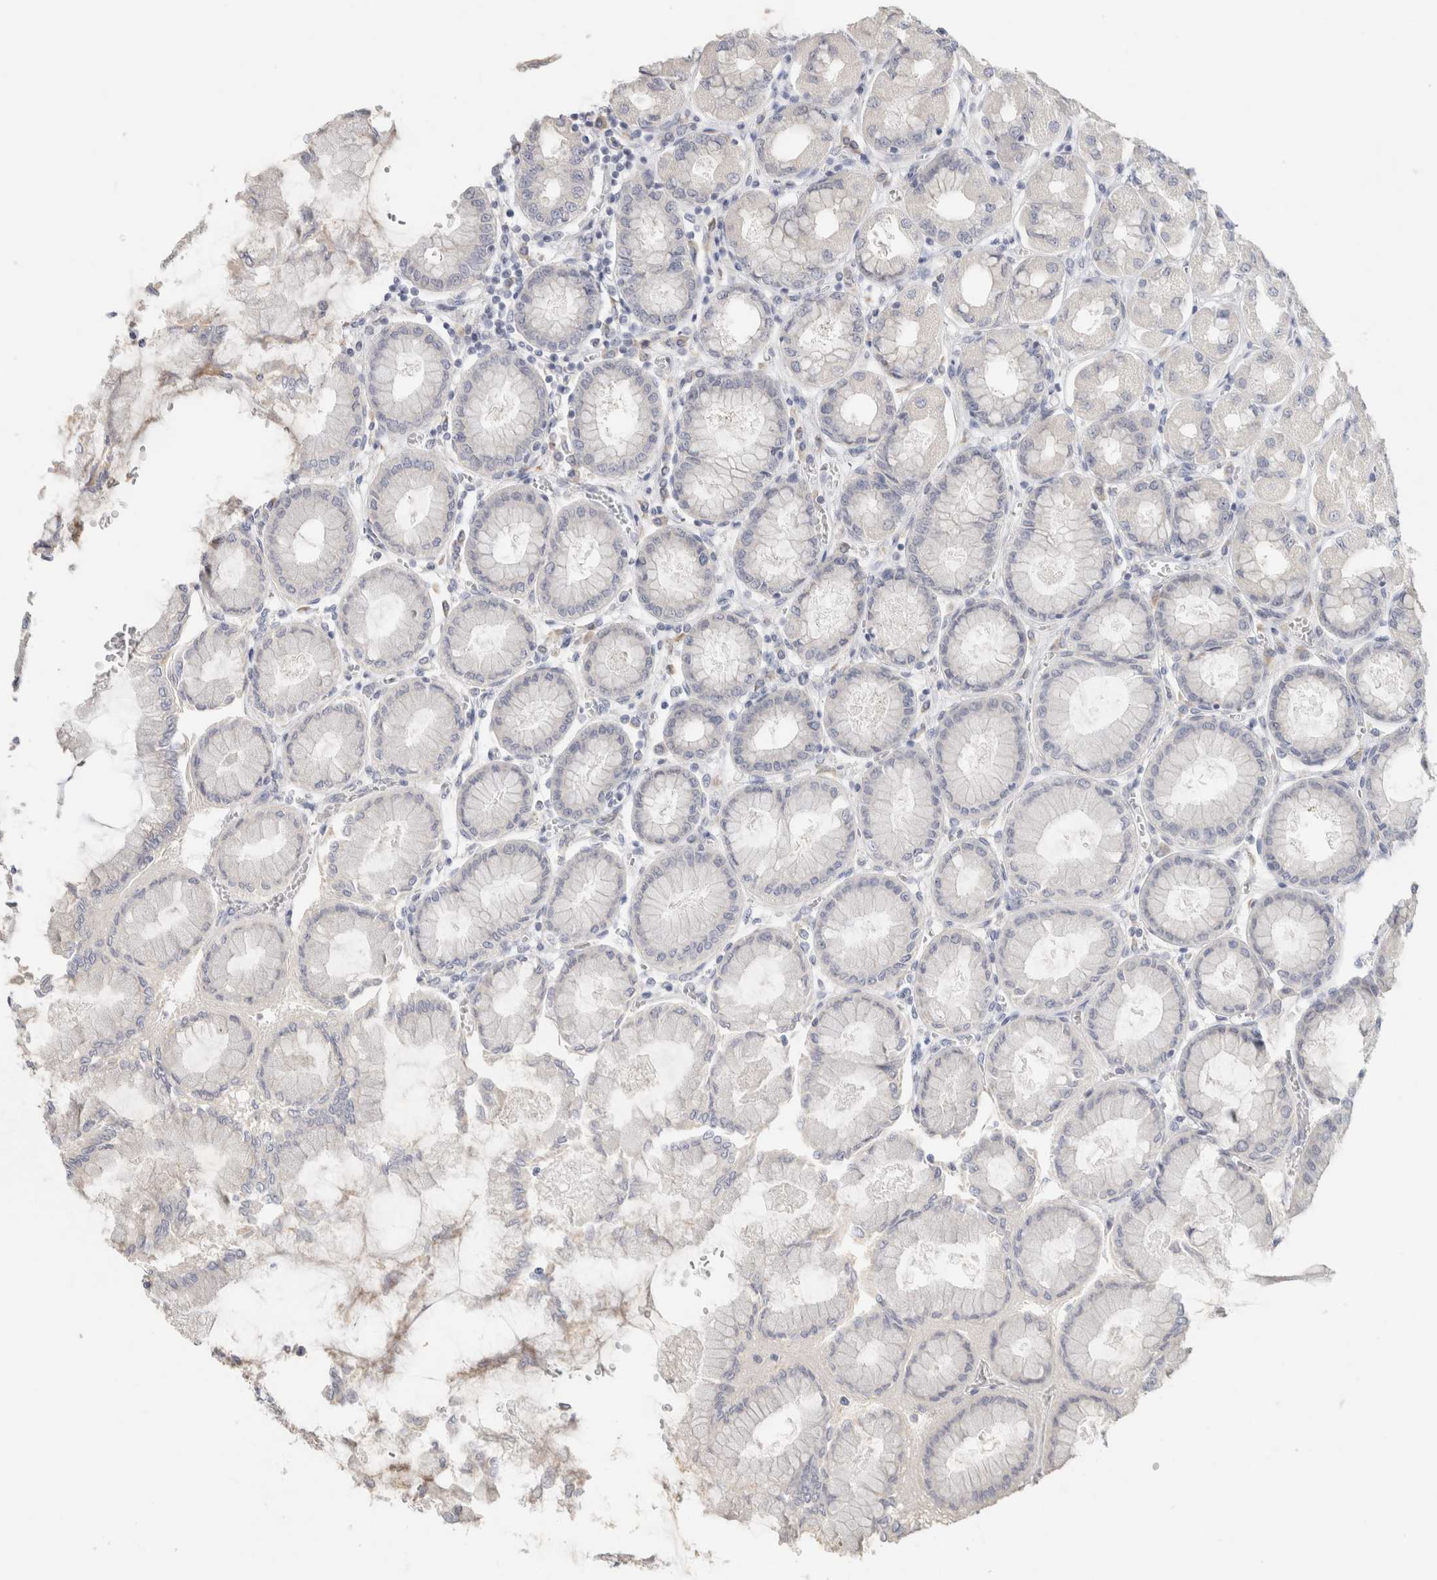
{"staining": {"intensity": "negative", "quantity": "none", "location": "none"}, "tissue": "stomach", "cell_type": "Glandular cells", "image_type": "normal", "snomed": [{"axis": "morphology", "description": "Normal tissue, NOS"}, {"axis": "topography", "description": "Stomach, upper"}], "caption": "This micrograph is of unremarkable stomach stained with IHC to label a protein in brown with the nuclei are counter-stained blue. There is no expression in glandular cells.", "gene": "NEFM", "patient": {"sex": "female", "age": 56}}